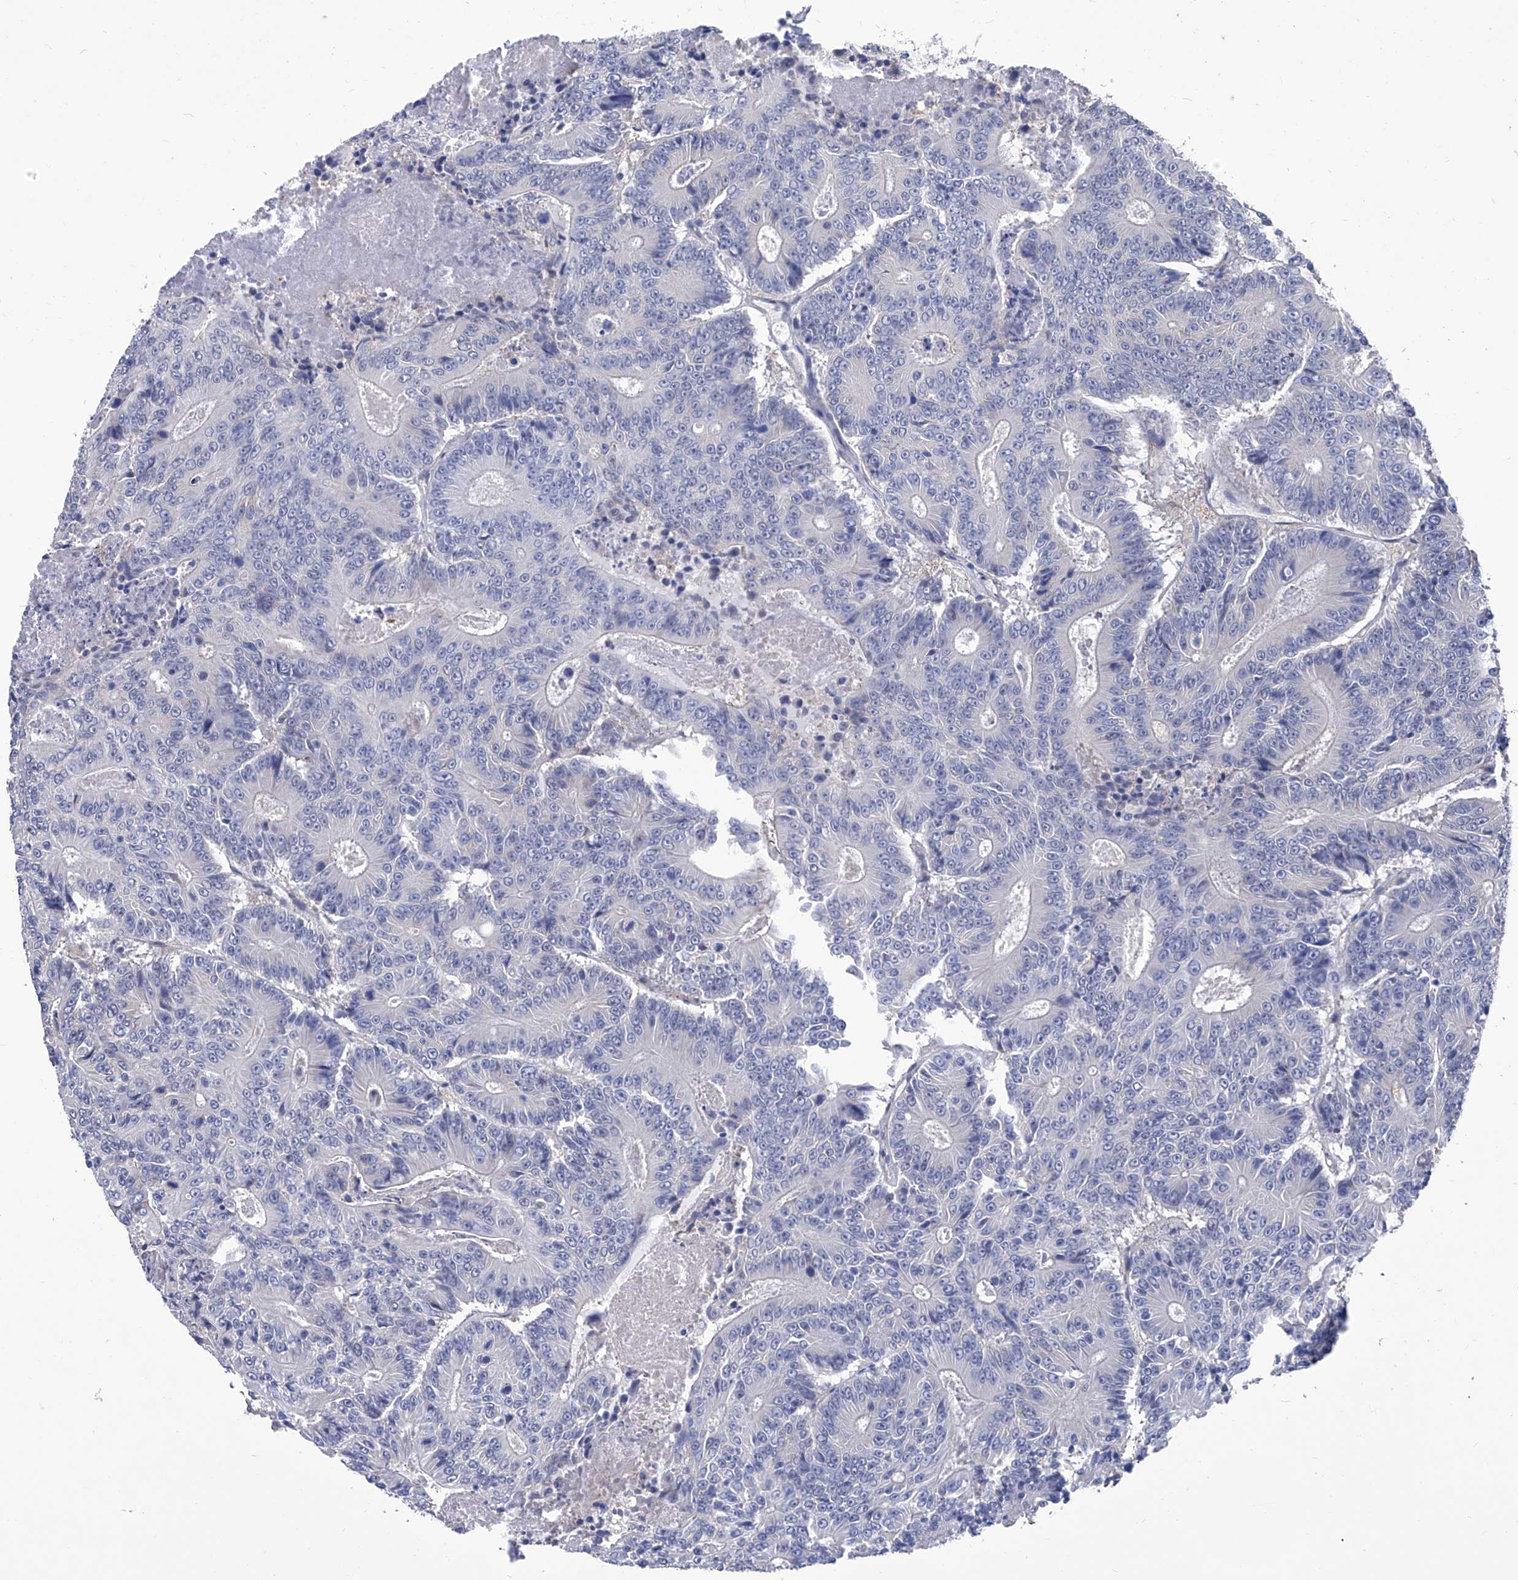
{"staining": {"intensity": "negative", "quantity": "none", "location": "none"}, "tissue": "colorectal cancer", "cell_type": "Tumor cells", "image_type": "cancer", "snomed": [{"axis": "morphology", "description": "Adenocarcinoma, NOS"}, {"axis": "topography", "description": "Colon"}], "caption": "Tumor cells are negative for brown protein staining in colorectal cancer. (Stains: DAB (3,3'-diaminobenzidine) IHC with hematoxylin counter stain, Microscopy: brightfield microscopy at high magnification).", "gene": "SMS", "patient": {"sex": "male", "age": 83}}